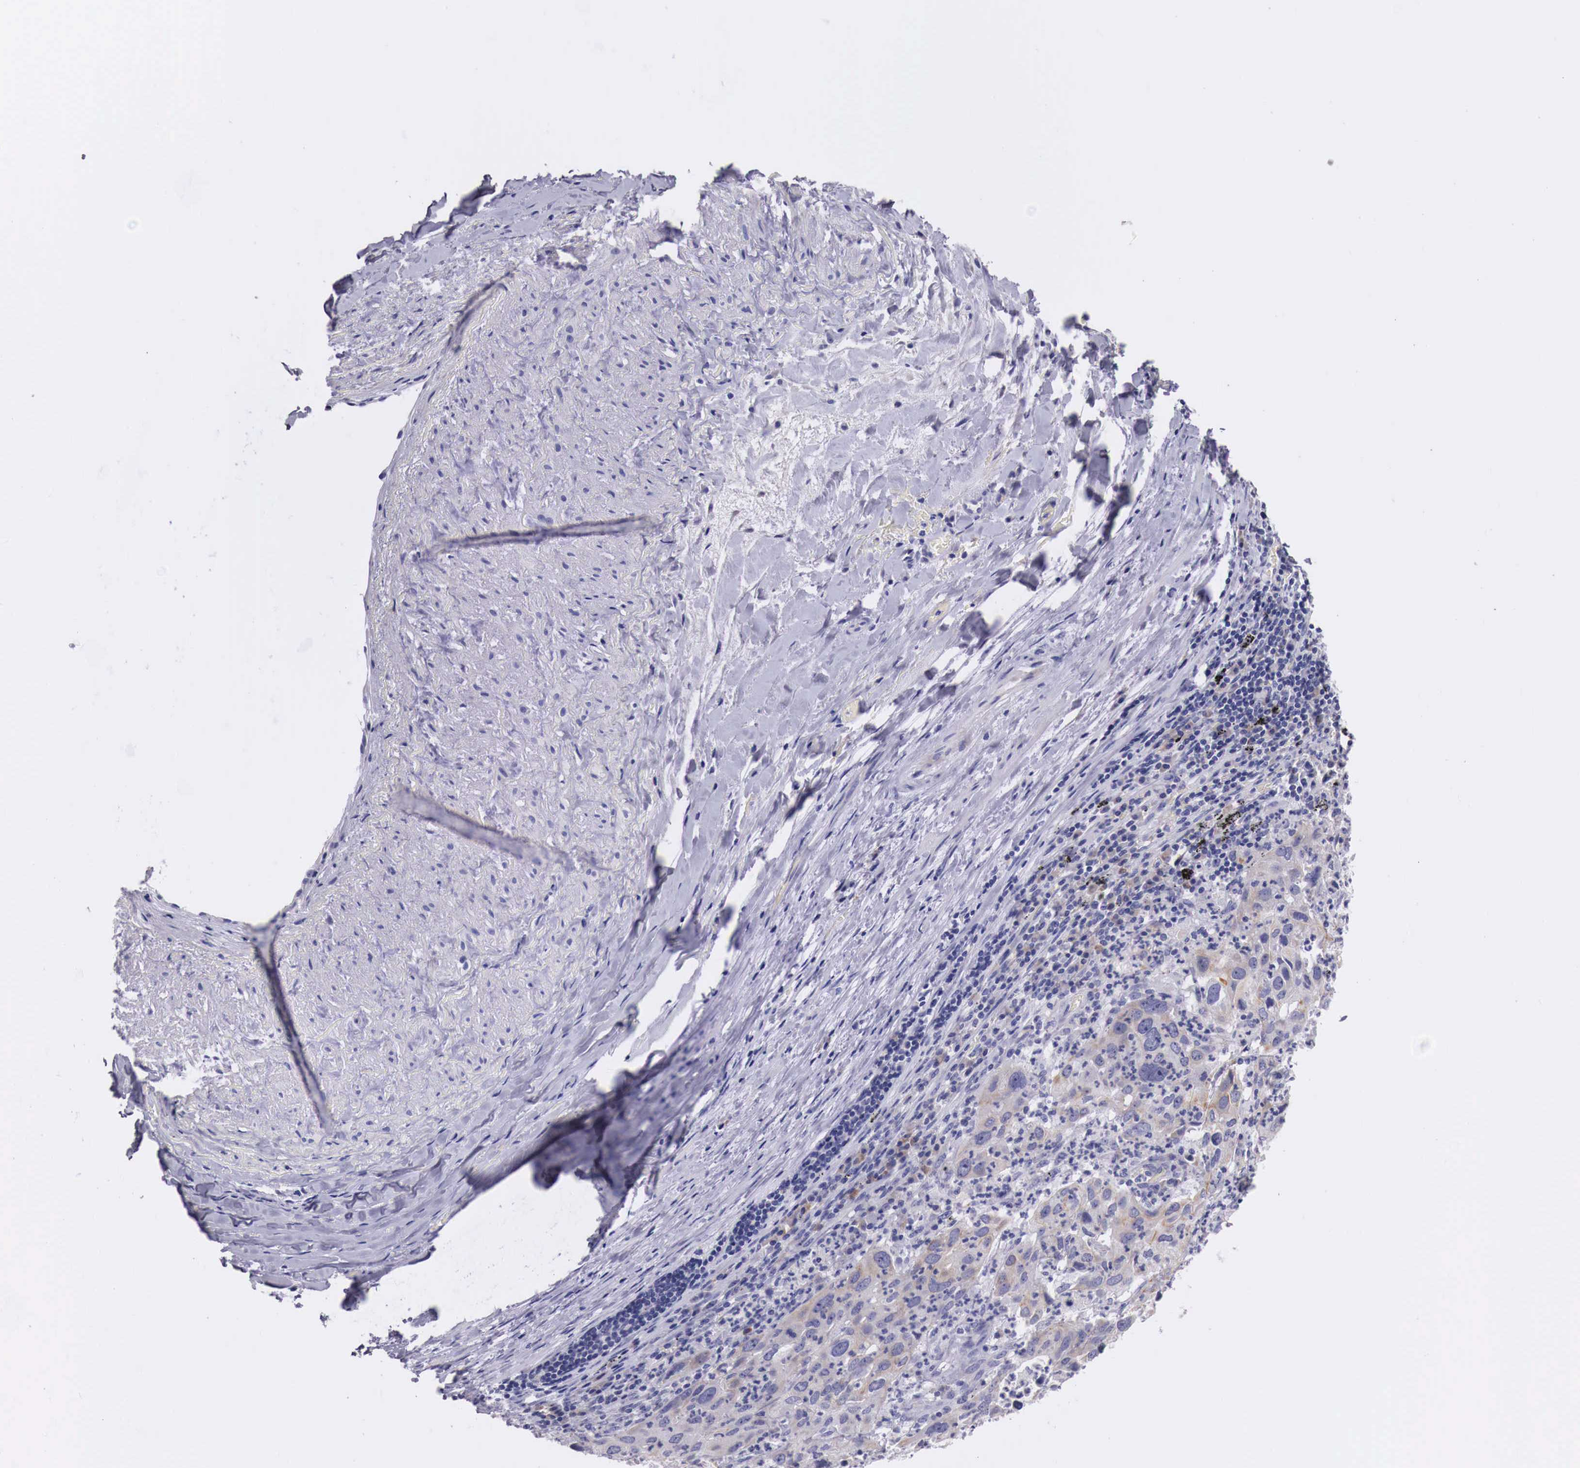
{"staining": {"intensity": "weak", "quantity": "25%-75%", "location": "cytoplasmic/membranous"}, "tissue": "lung cancer", "cell_type": "Tumor cells", "image_type": "cancer", "snomed": [{"axis": "morphology", "description": "Adenocarcinoma, NOS"}, {"axis": "topography", "description": "Lung"}], "caption": "Weak cytoplasmic/membranous positivity for a protein is present in approximately 25%-75% of tumor cells of adenocarcinoma (lung) using IHC.", "gene": "NREP", "patient": {"sex": "male", "age": 48}}